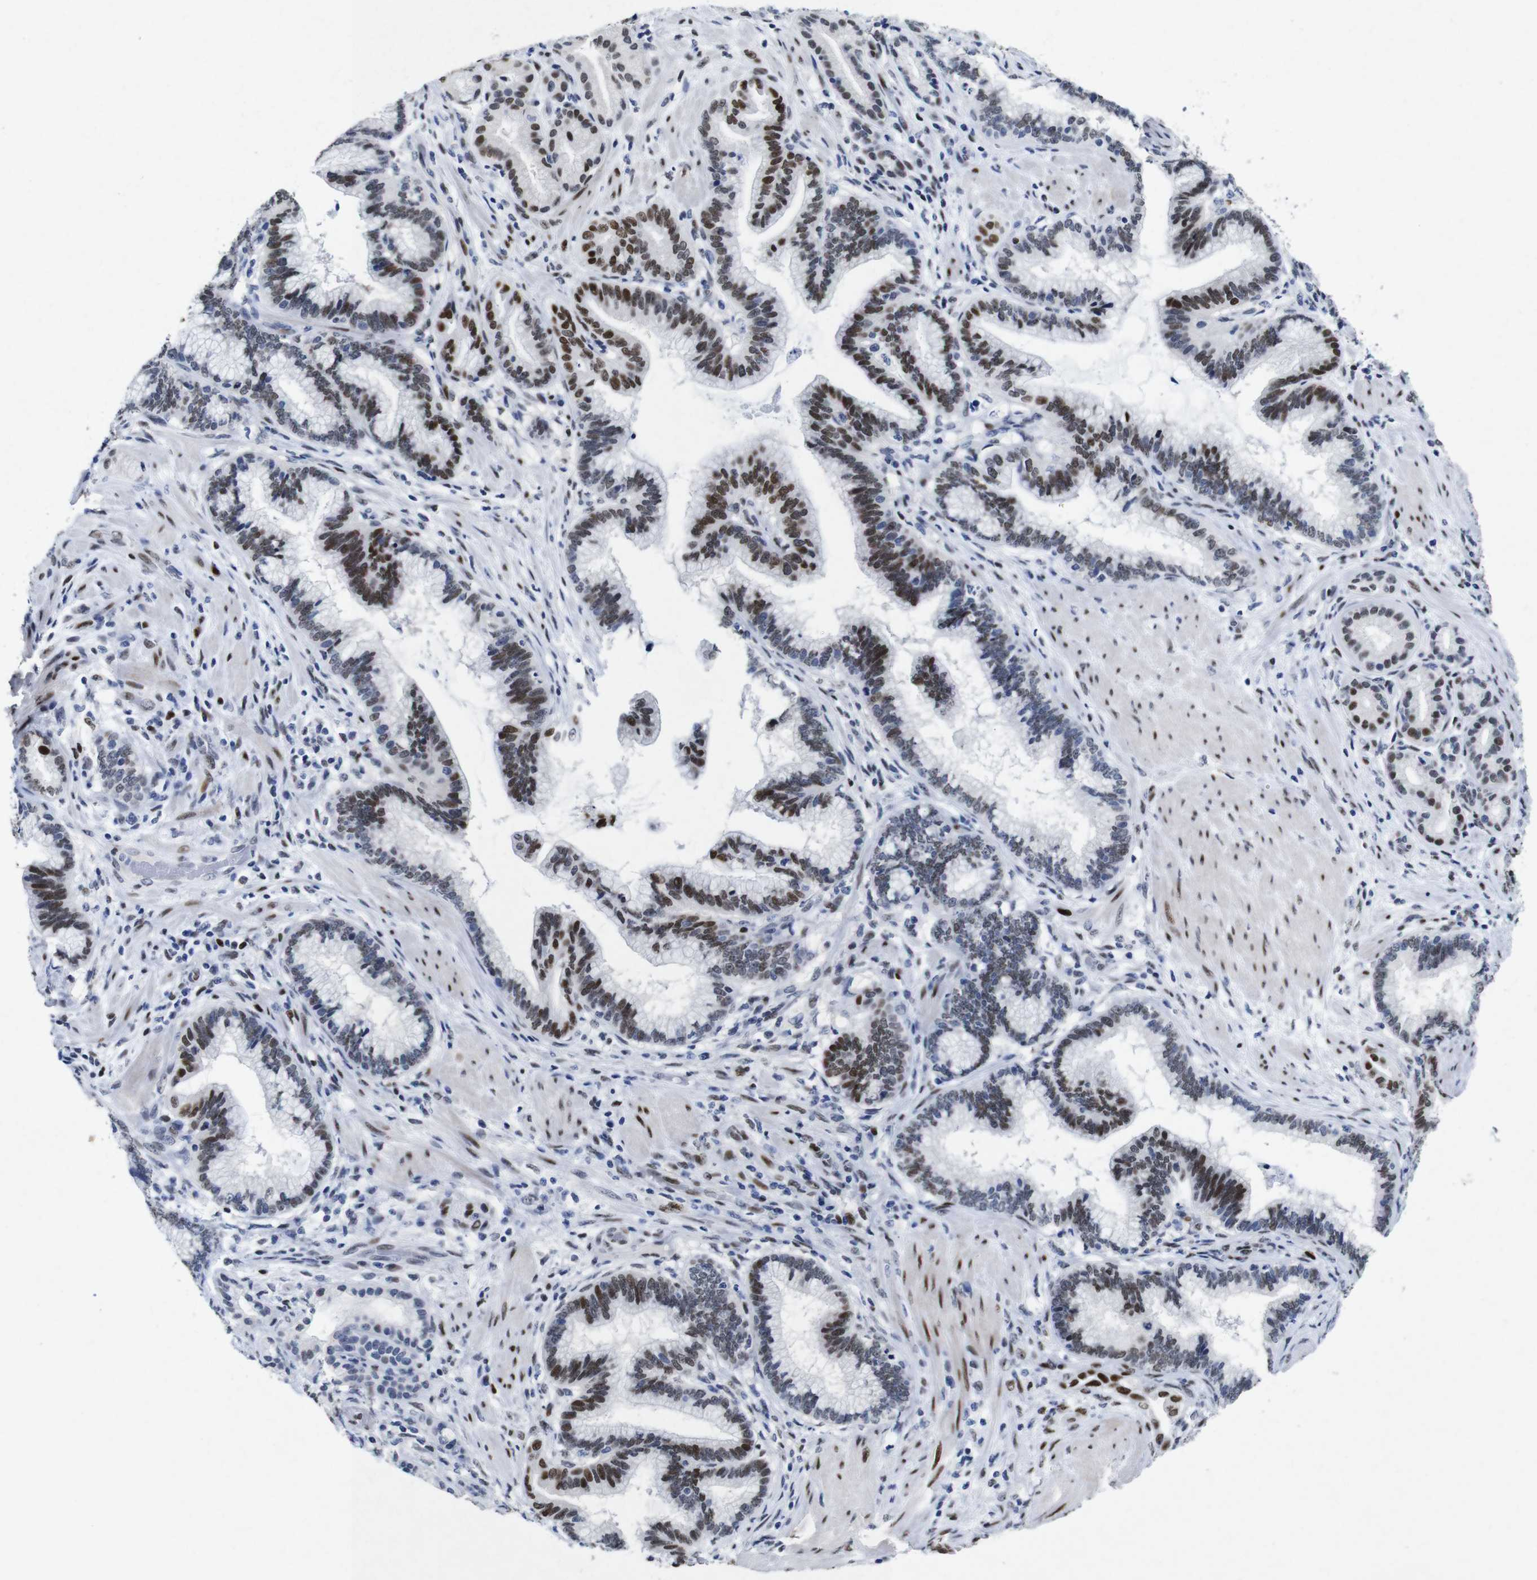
{"staining": {"intensity": "strong", "quantity": "25%-75%", "location": "nuclear"}, "tissue": "pancreatic cancer", "cell_type": "Tumor cells", "image_type": "cancer", "snomed": [{"axis": "morphology", "description": "Adenocarcinoma, NOS"}, {"axis": "topography", "description": "Pancreas"}], "caption": "Immunohistochemical staining of pancreatic cancer shows strong nuclear protein staining in about 25%-75% of tumor cells.", "gene": "FOSL2", "patient": {"sex": "female", "age": 64}}